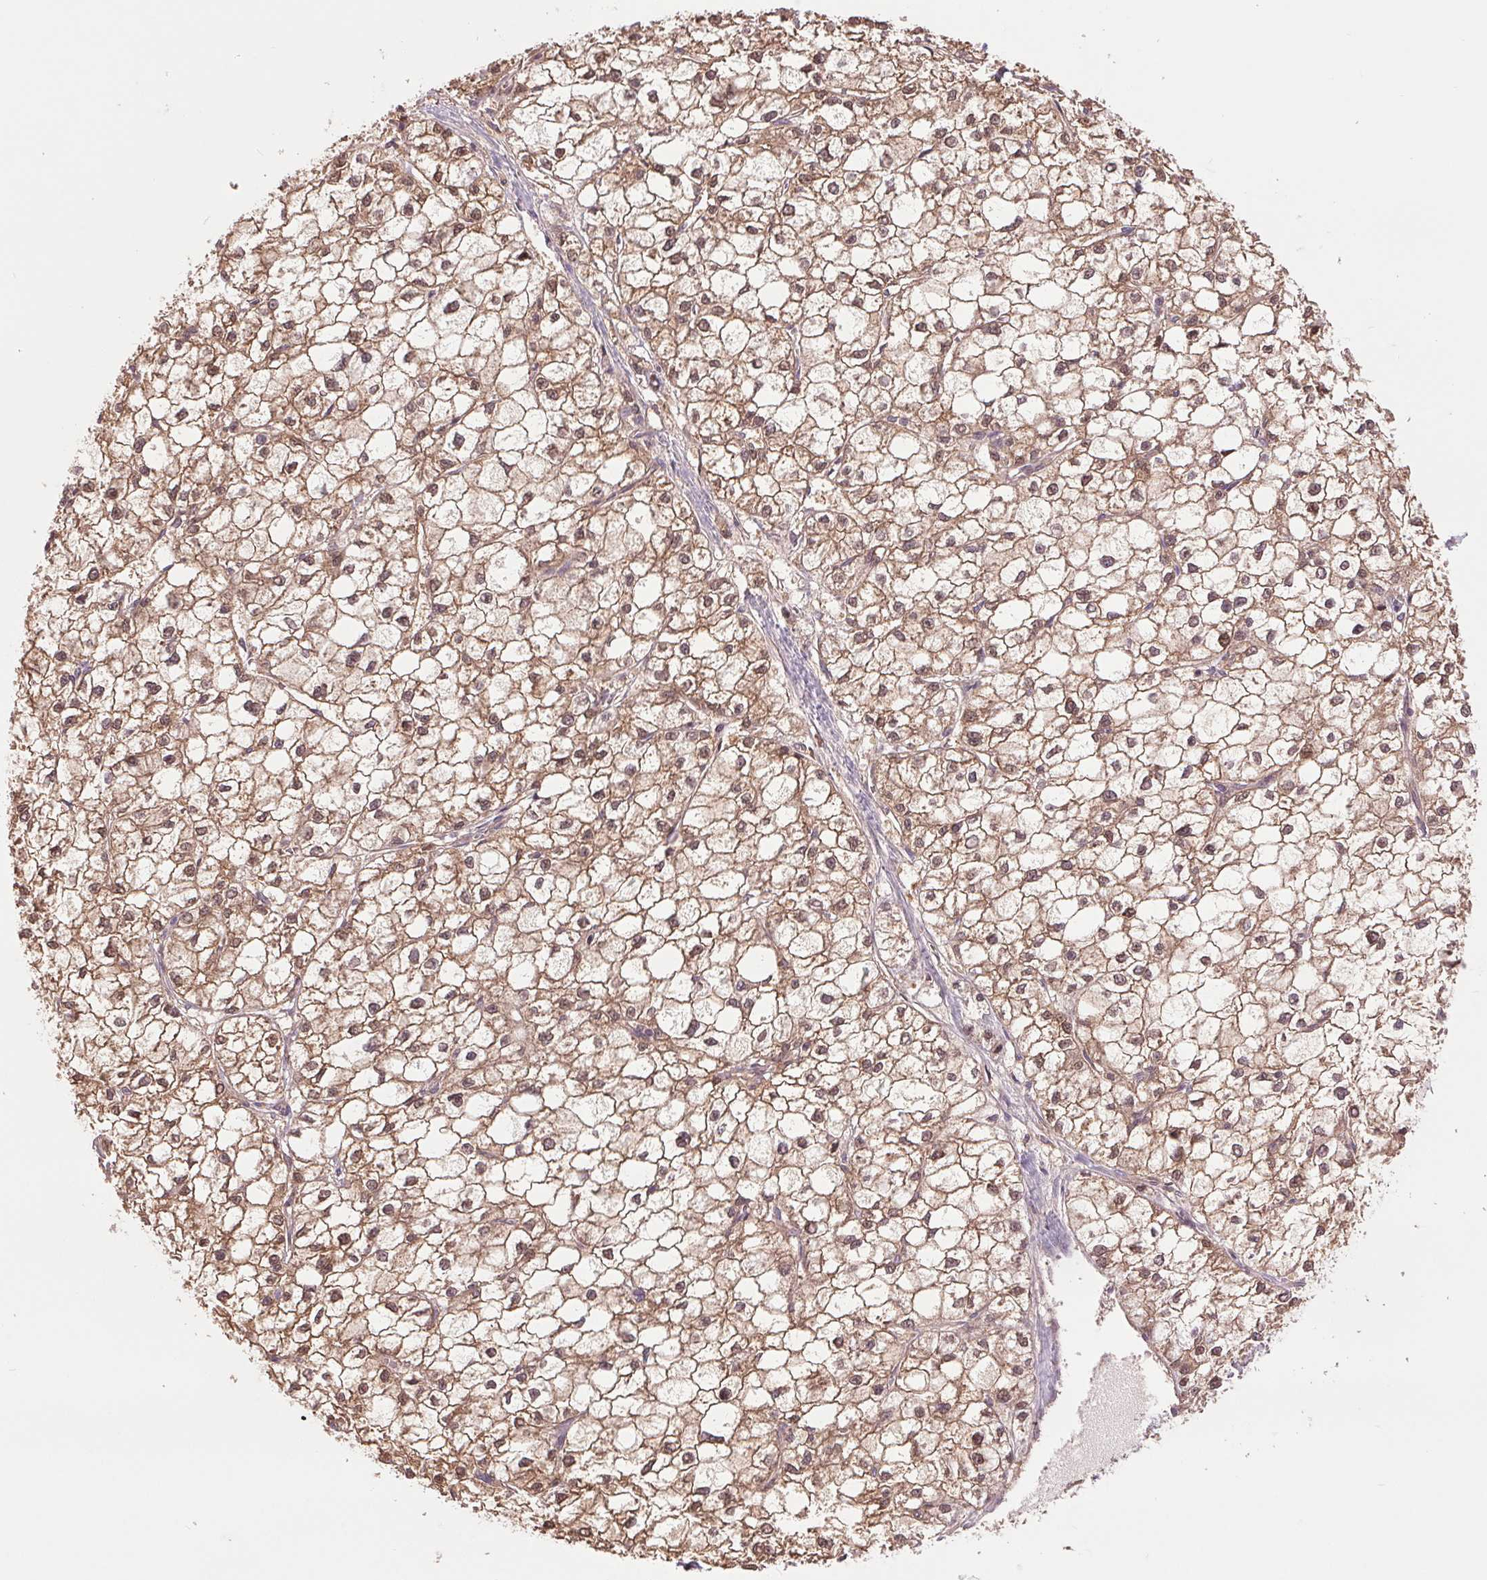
{"staining": {"intensity": "moderate", "quantity": ">75%", "location": "cytoplasmic/membranous"}, "tissue": "liver cancer", "cell_type": "Tumor cells", "image_type": "cancer", "snomed": [{"axis": "morphology", "description": "Carcinoma, Hepatocellular, NOS"}, {"axis": "topography", "description": "Liver"}], "caption": "Immunohistochemical staining of hepatocellular carcinoma (liver) demonstrates medium levels of moderate cytoplasmic/membranous protein staining in approximately >75% of tumor cells.", "gene": "DGUOK", "patient": {"sex": "female", "age": 43}}